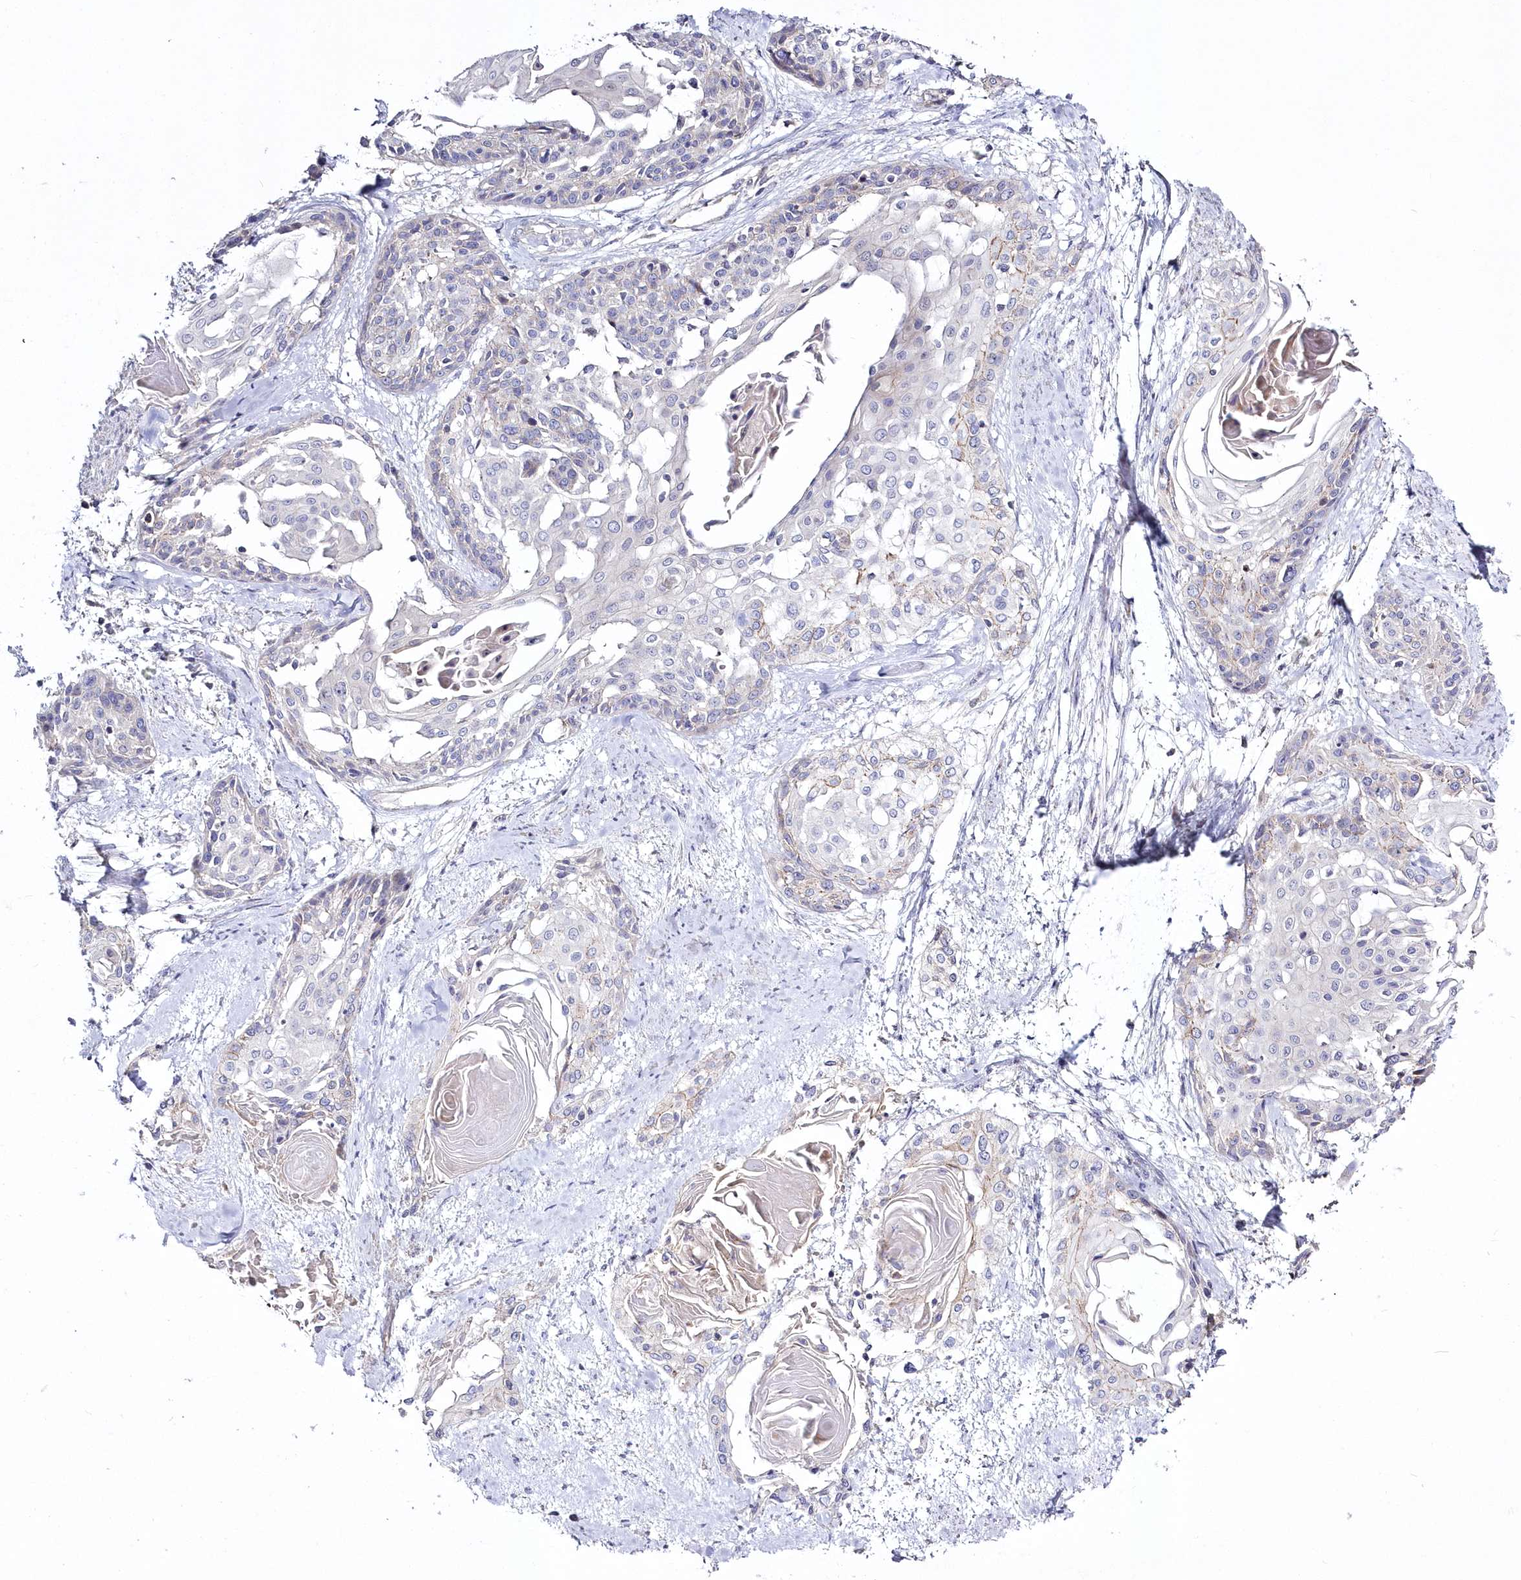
{"staining": {"intensity": "negative", "quantity": "none", "location": "none"}, "tissue": "cervical cancer", "cell_type": "Tumor cells", "image_type": "cancer", "snomed": [{"axis": "morphology", "description": "Squamous cell carcinoma, NOS"}, {"axis": "topography", "description": "Cervix"}], "caption": "Photomicrograph shows no protein staining in tumor cells of cervical cancer (squamous cell carcinoma) tissue.", "gene": "WBP1L", "patient": {"sex": "female", "age": 57}}